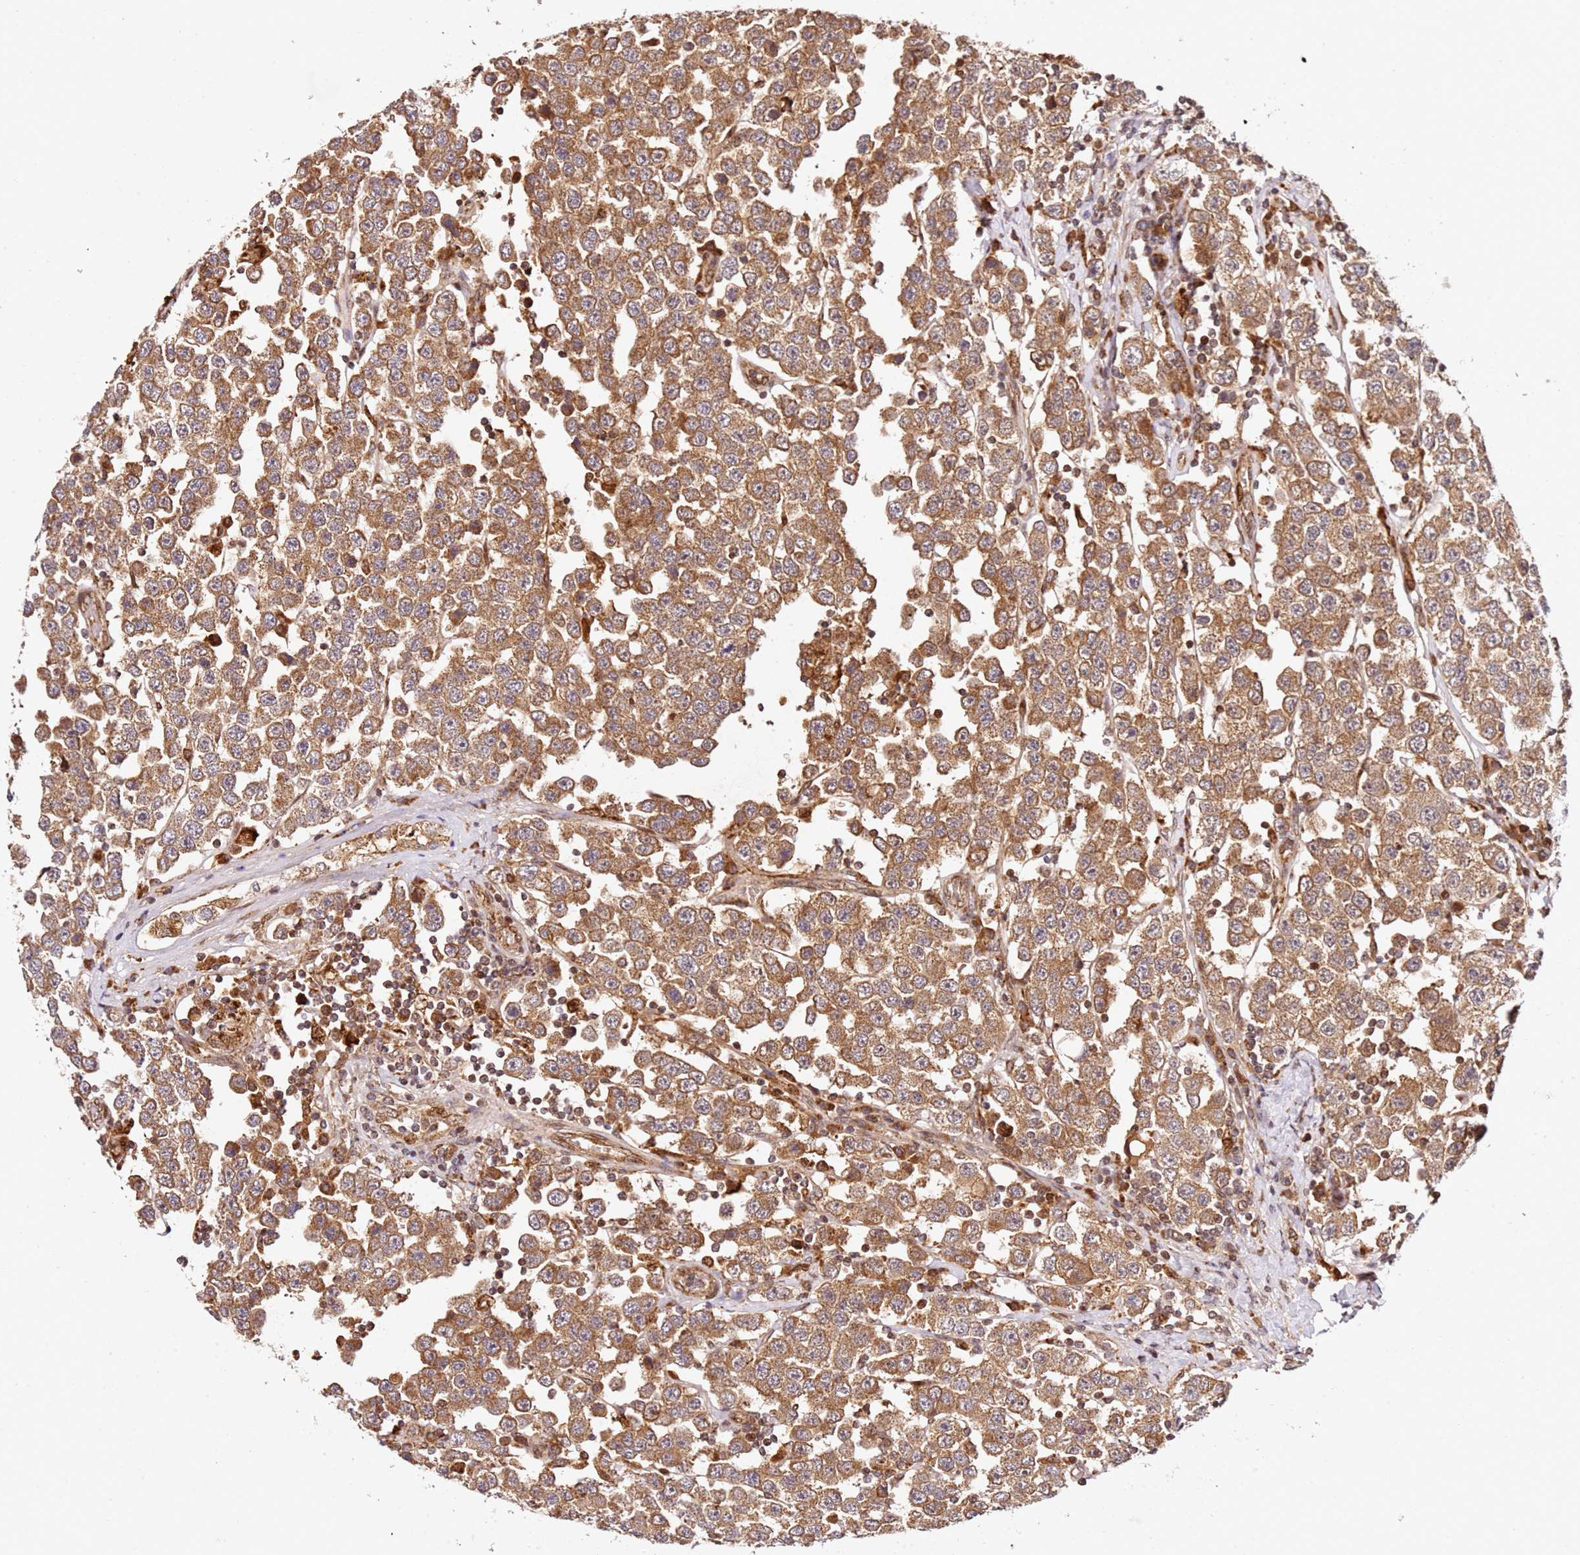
{"staining": {"intensity": "moderate", "quantity": ">75%", "location": "cytoplasmic/membranous"}, "tissue": "testis cancer", "cell_type": "Tumor cells", "image_type": "cancer", "snomed": [{"axis": "morphology", "description": "Seminoma, NOS"}, {"axis": "topography", "description": "Testis"}], "caption": "A micrograph of testis cancer (seminoma) stained for a protein demonstrates moderate cytoplasmic/membranous brown staining in tumor cells.", "gene": "SMOX", "patient": {"sex": "male", "age": 28}}